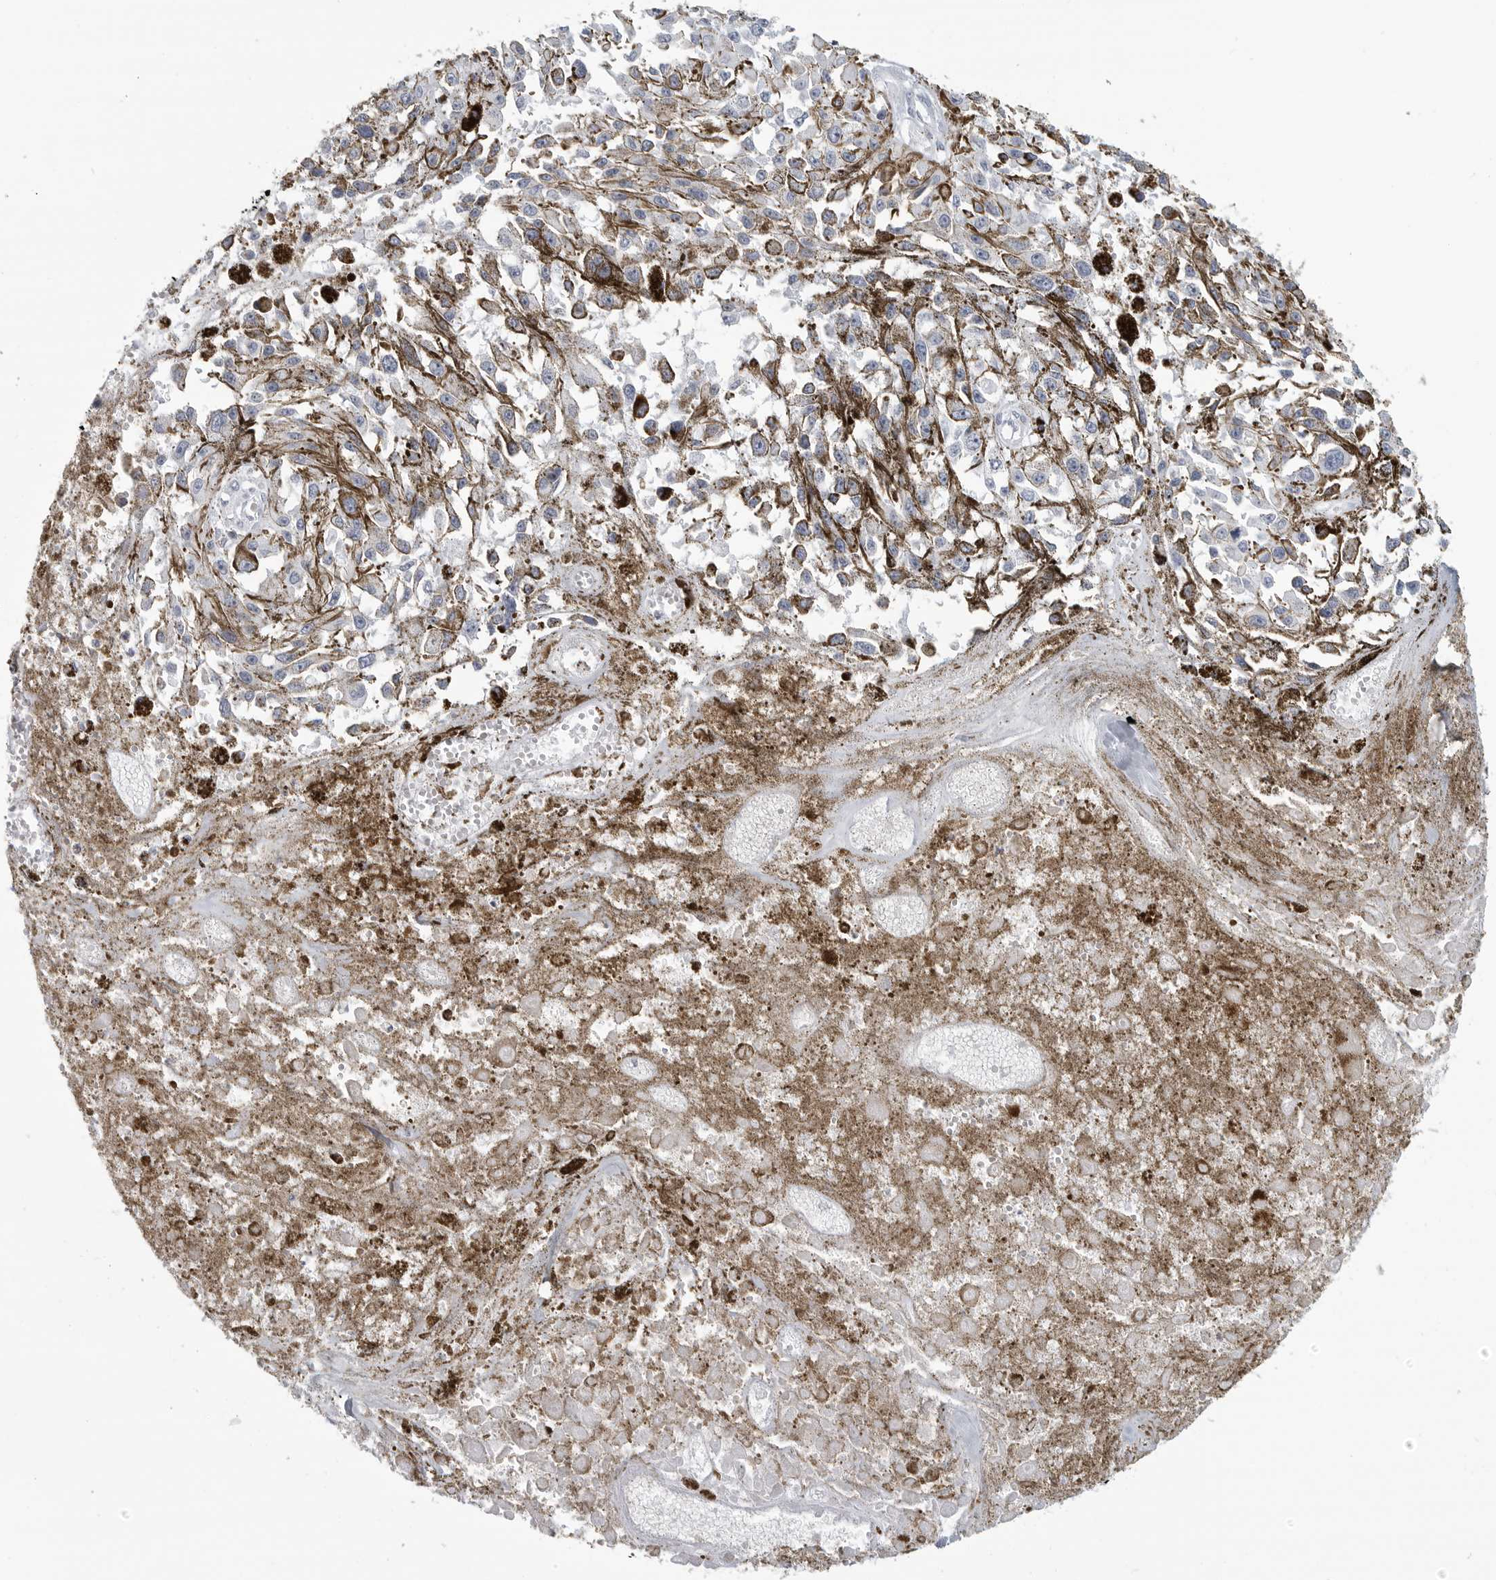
{"staining": {"intensity": "moderate", "quantity": "<25%", "location": "cytoplasmic/membranous"}, "tissue": "melanoma", "cell_type": "Tumor cells", "image_type": "cancer", "snomed": [{"axis": "morphology", "description": "Malignant melanoma, Metastatic site"}, {"axis": "topography", "description": "Lymph node"}], "caption": "IHC of melanoma demonstrates low levels of moderate cytoplasmic/membranous expression in about <25% of tumor cells.", "gene": "LY6D", "patient": {"sex": "male", "age": 59}}